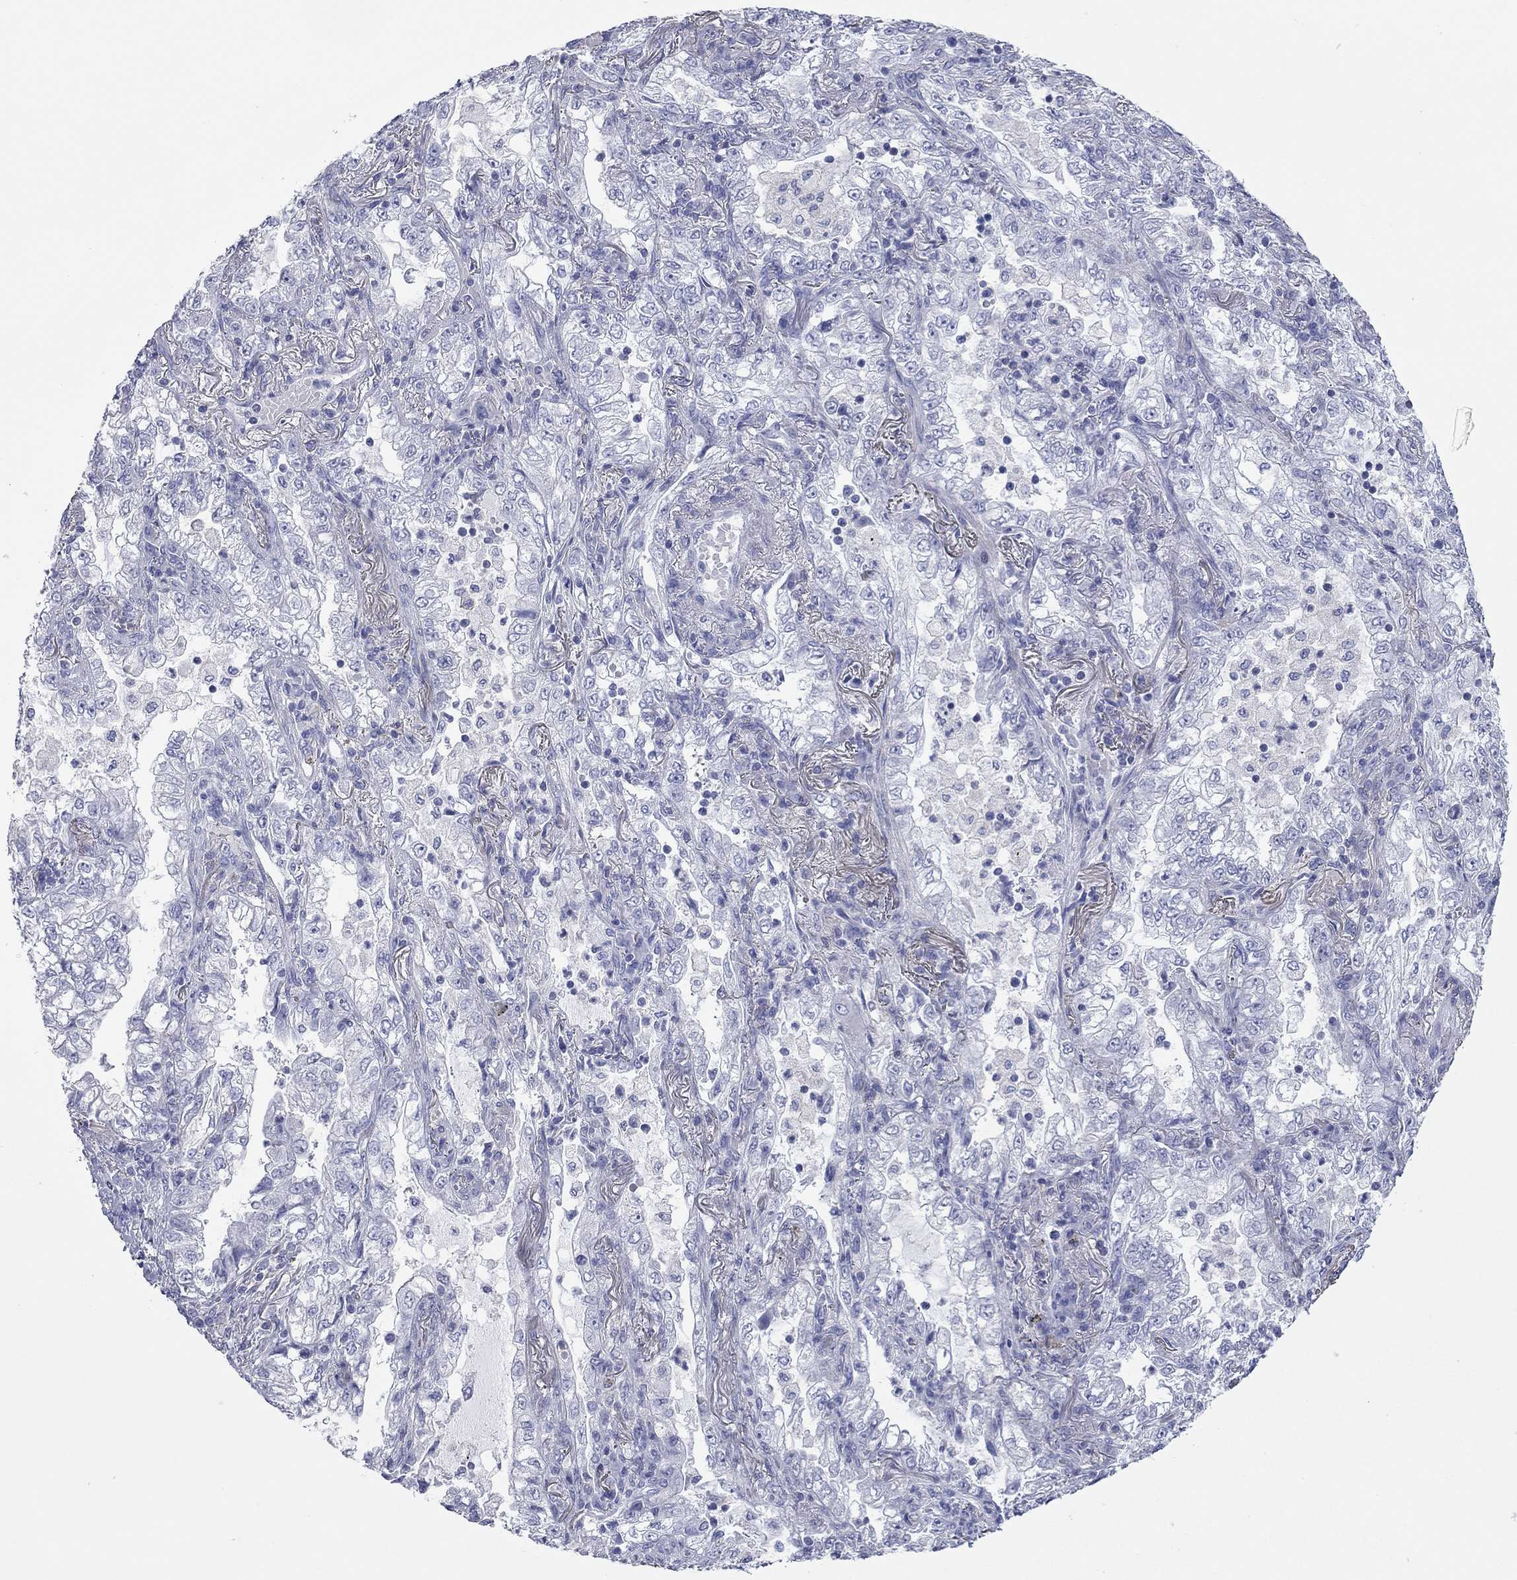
{"staining": {"intensity": "negative", "quantity": "none", "location": "none"}, "tissue": "lung cancer", "cell_type": "Tumor cells", "image_type": "cancer", "snomed": [{"axis": "morphology", "description": "Adenocarcinoma, NOS"}, {"axis": "topography", "description": "Lung"}], "caption": "IHC histopathology image of neoplastic tissue: human lung cancer (adenocarcinoma) stained with DAB demonstrates no significant protein positivity in tumor cells.", "gene": "ACTL7B", "patient": {"sex": "female", "age": 73}}